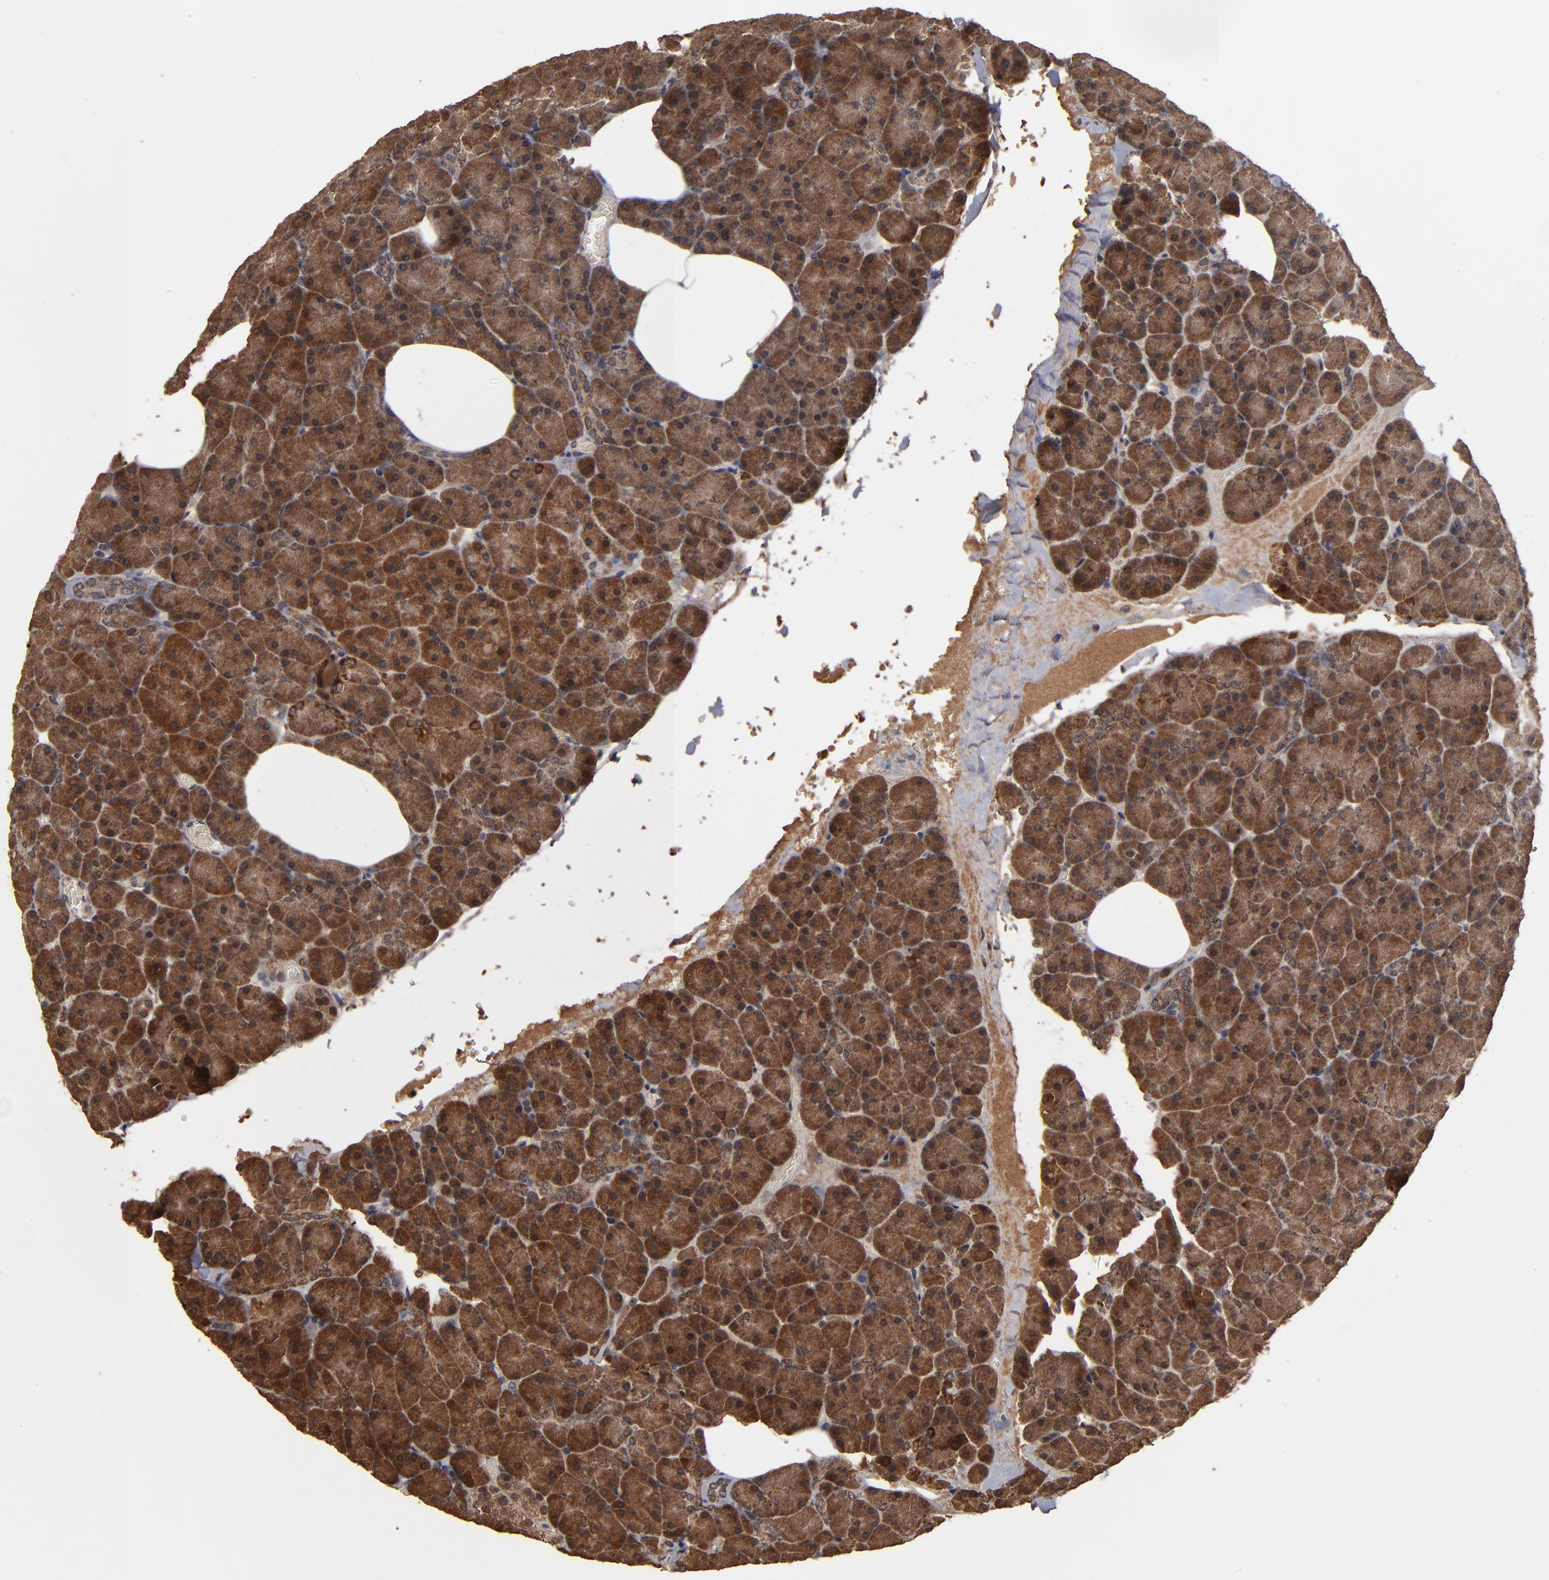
{"staining": {"intensity": "strong", "quantity": ">75%", "location": "nuclear"}, "tissue": "carcinoid", "cell_type": "Tumor cells", "image_type": "cancer", "snomed": [{"axis": "morphology", "description": "Normal tissue, NOS"}, {"axis": "morphology", "description": "Carcinoid, malignant, NOS"}, {"axis": "topography", "description": "Pancreas"}], "caption": "Immunohistochemistry histopathology image of neoplastic tissue: carcinoid (malignant) stained using immunohistochemistry (IHC) shows high levels of strong protein expression localized specifically in the nuclear of tumor cells, appearing as a nuclear brown color.", "gene": "NXF2B", "patient": {"sex": "female", "age": 35}}